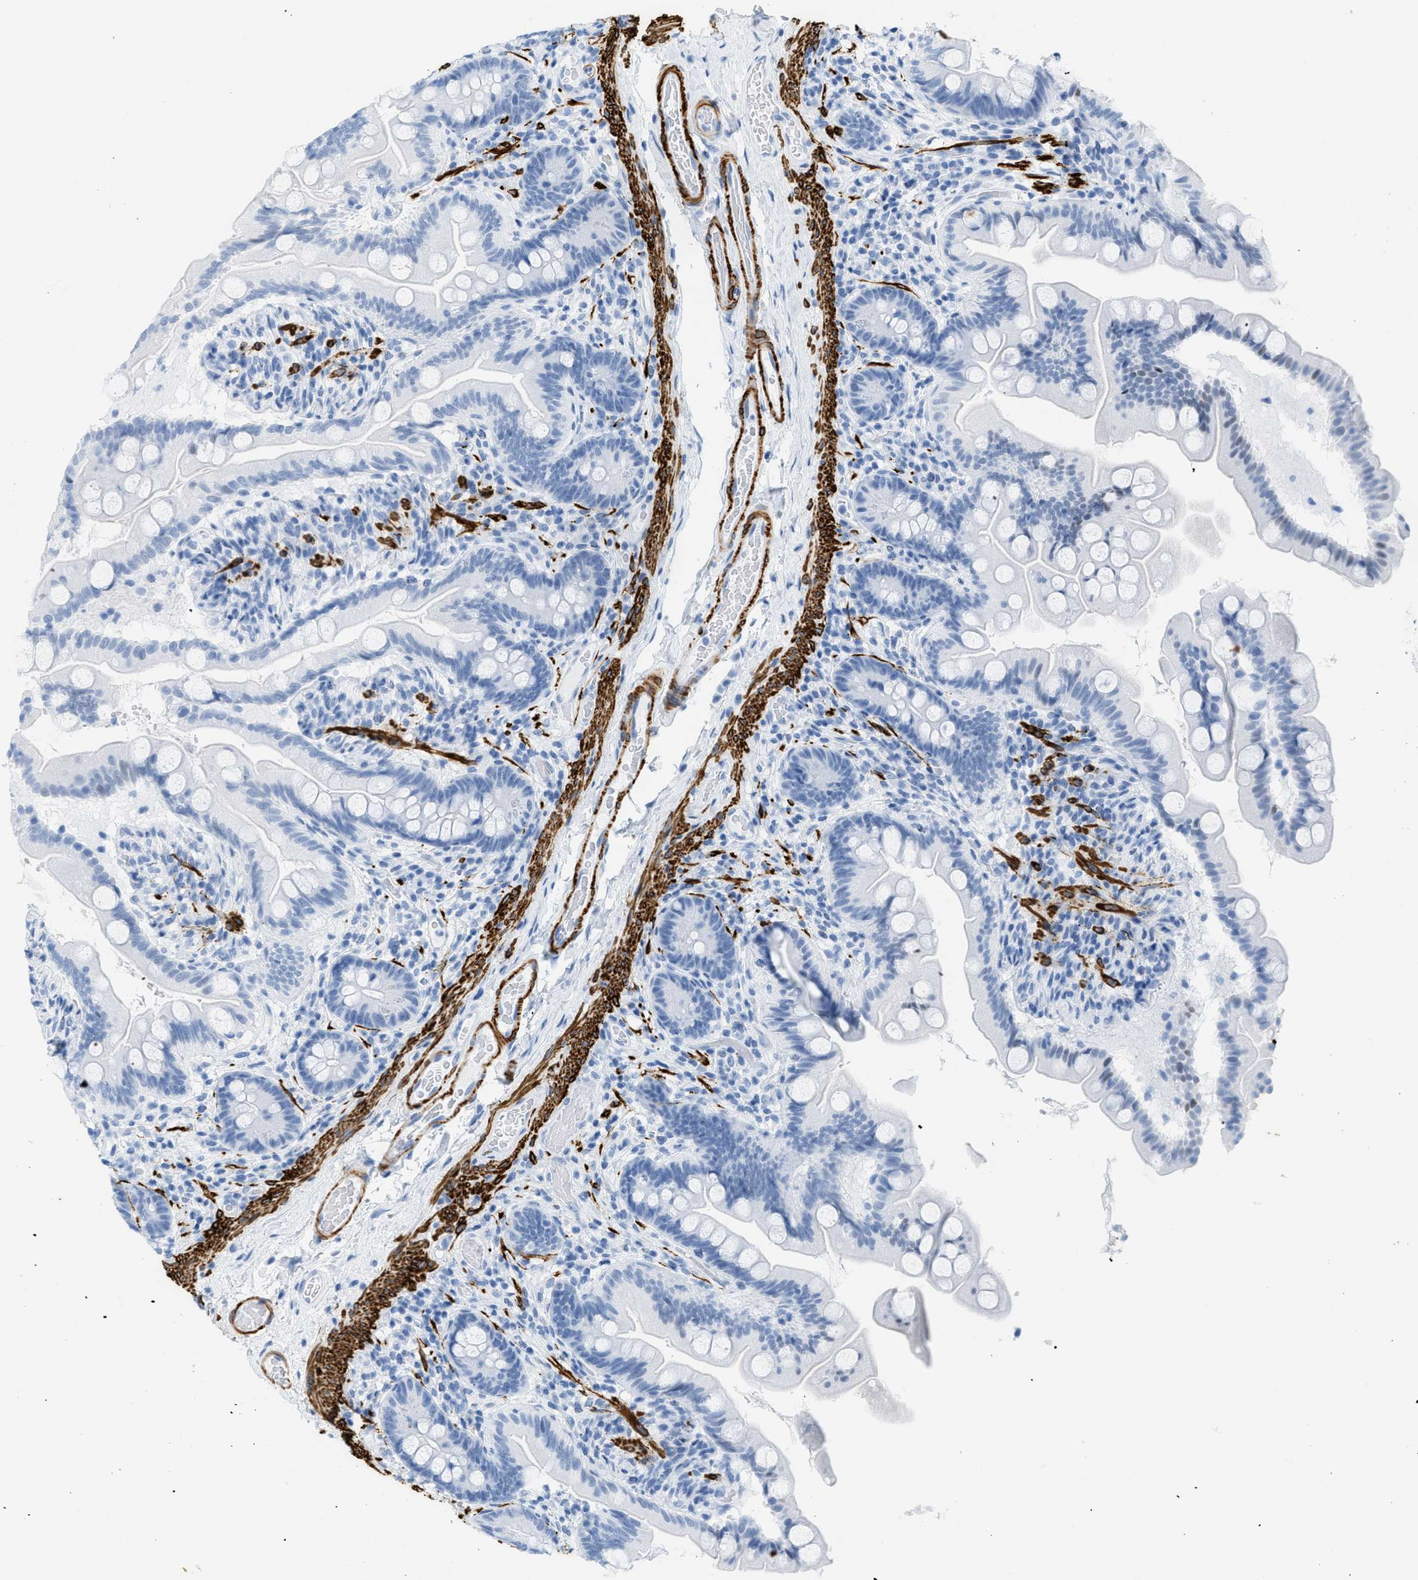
{"staining": {"intensity": "negative", "quantity": "none", "location": "none"}, "tissue": "small intestine", "cell_type": "Glandular cells", "image_type": "normal", "snomed": [{"axis": "morphology", "description": "Normal tissue, NOS"}, {"axis": "topography", "description": "Small intestine"}], "caption": "IHC histopathology image of benign small intestine: small intestine stained with DAB shows no significant protein staining in glandular cells. (Immunohistochemistry (ihc), brightfield microscopy, high magnification).", "gene": "DES", "patient": {"sex": "female", "age": 56}}